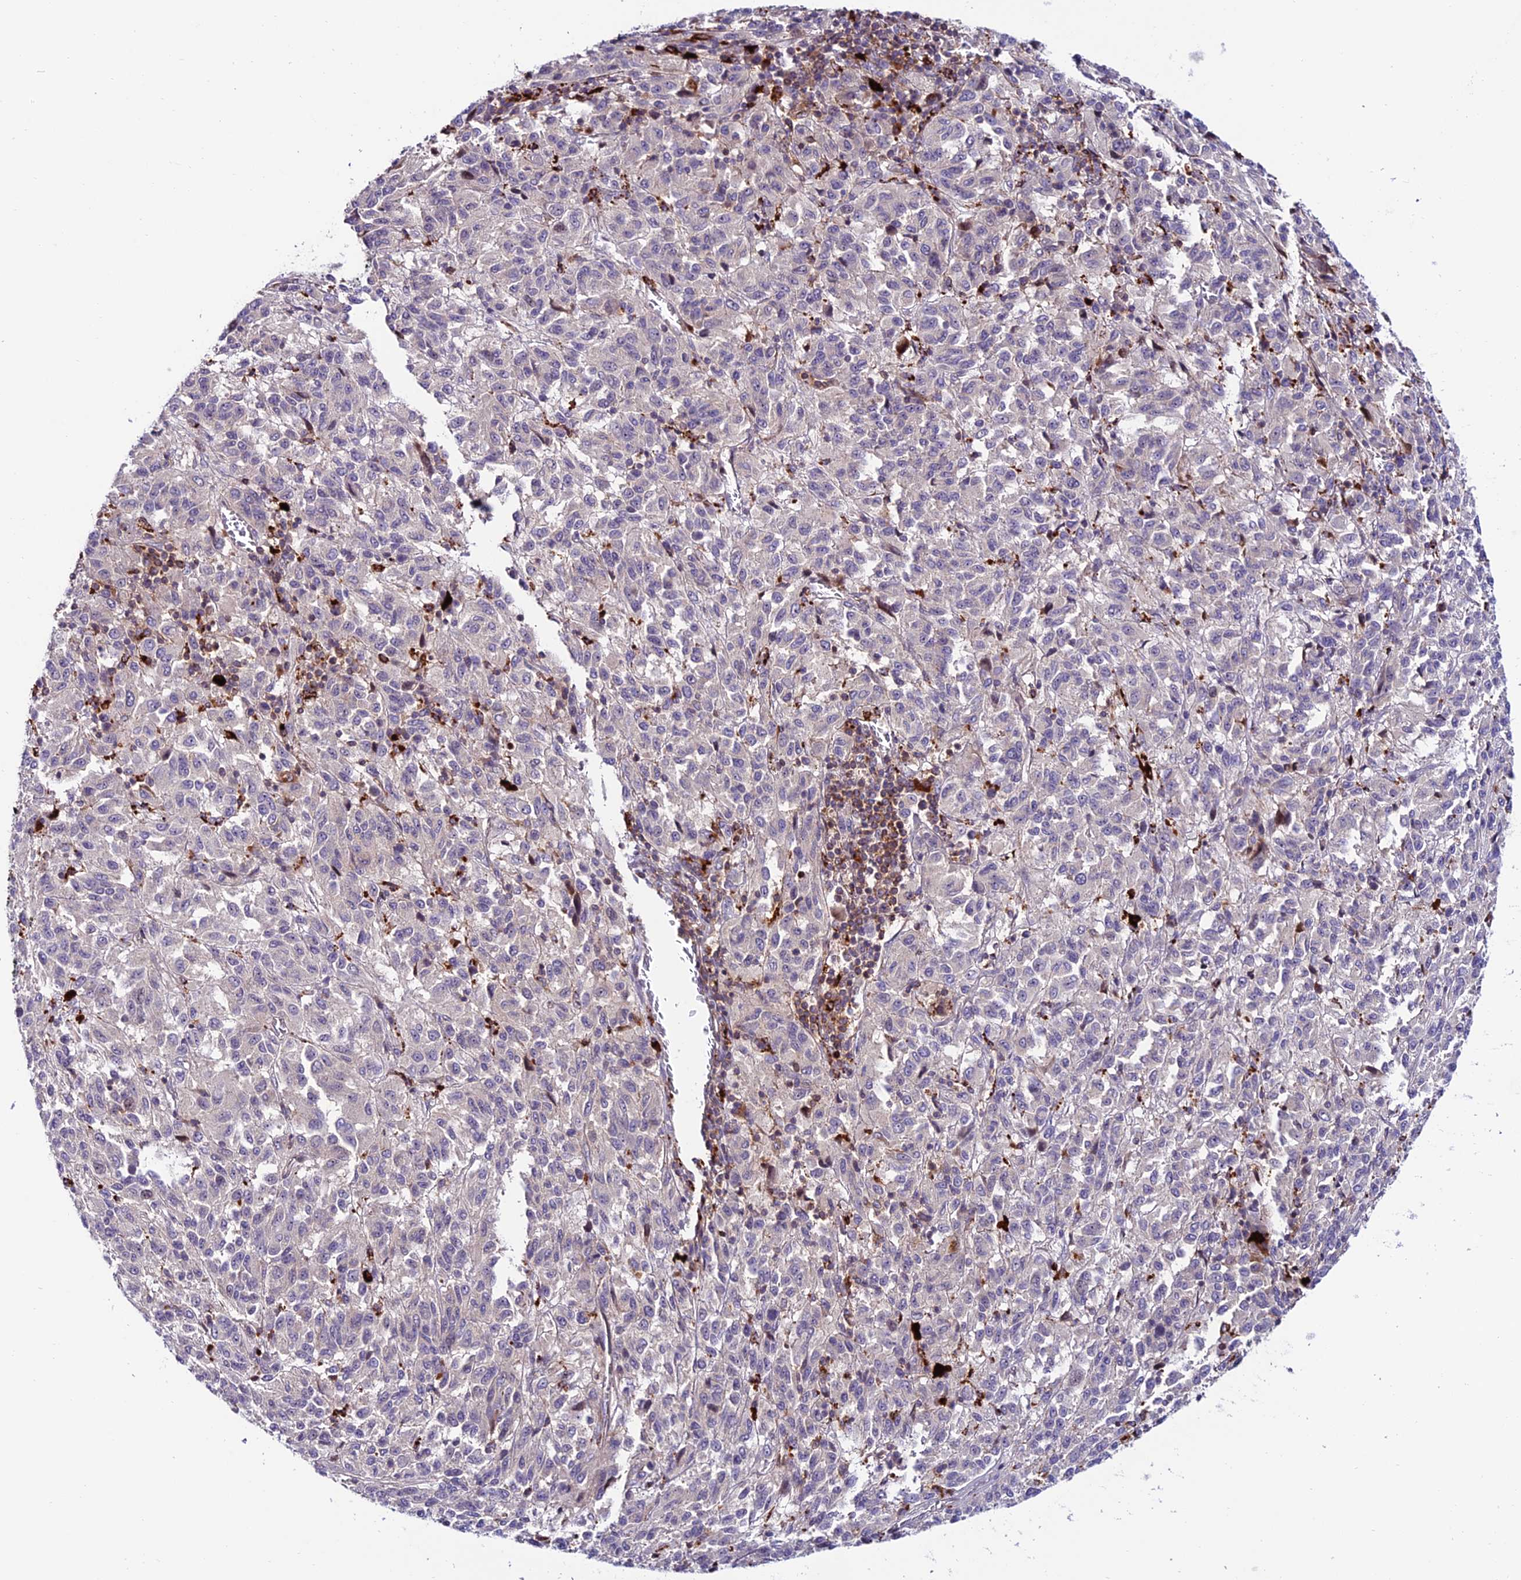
{"staining": {"intensity": "negative", "quantity": "none", "location": "none"}, "tissue": "melanoma", "cell_type": "Tumor cells", "image_type": "cancer", "snomed": [{"axis": "morphology", "description": "Malignant melanoma, Metastatic site"}, {"axis": "topography", "description": "Lung"}], "caption": "An image of human melanoma is negative for staining in tumor cells.", "gene": "ARHGEF18", "patient": {"sex": "male", "age": 64}}